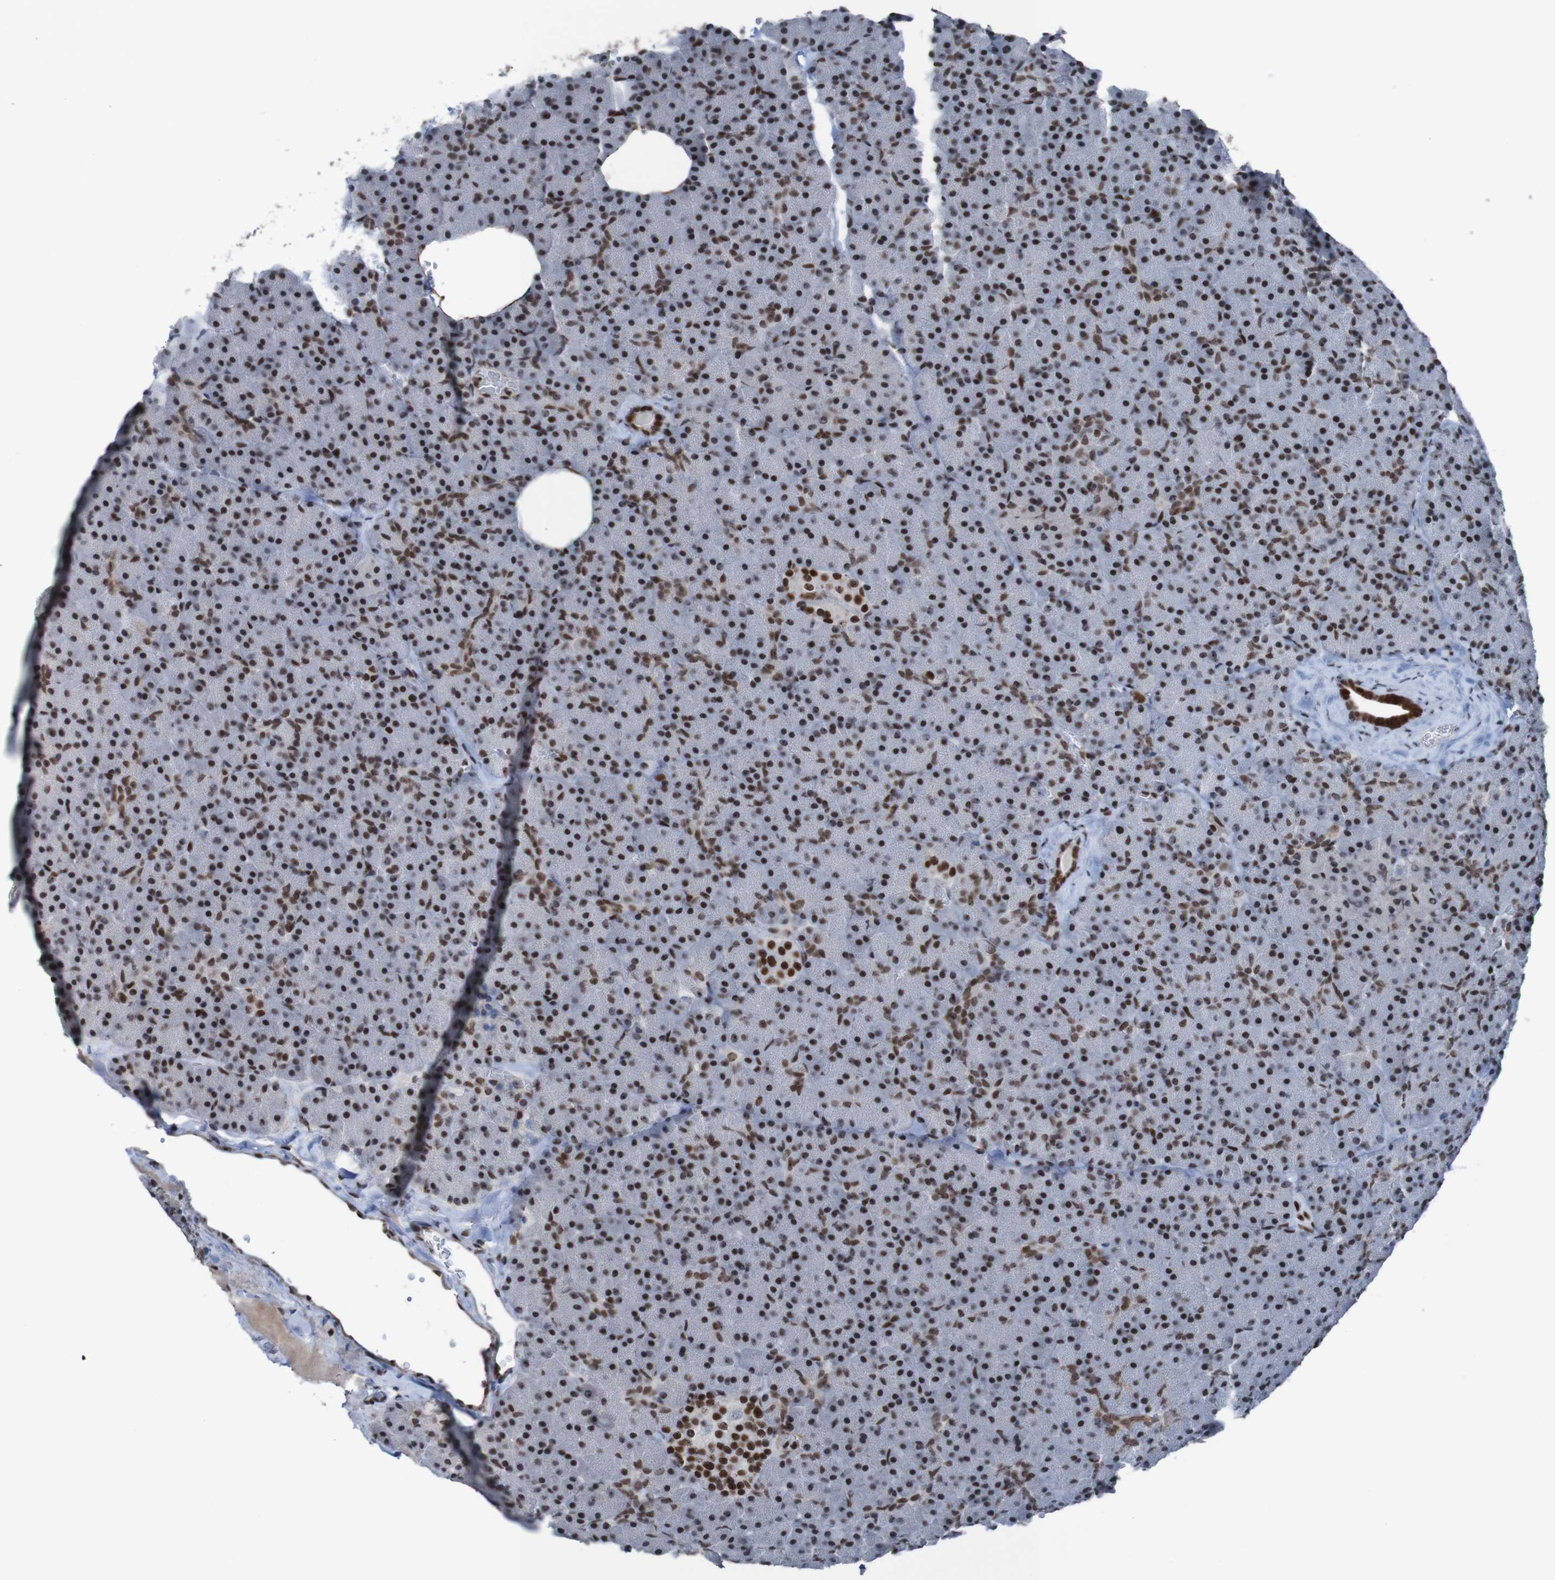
{"staining": {"intensity": "strong", "quantity": ">75%", "location": "nuclear"}, "tissue": "pancreas", "cell_type": "Exocrine glandular cells", "image_type": "normal", "snomed": [{"axis": "morphology", "description": "Normal tissue, NOS"}, {"axis": "topography", "description": "Pancreas"}], "caption": "Pancreas stained with DAB immunohistochemistry reveals high levels of strong nuclear staining in about >75% of exocrine glandular cells.", "gene": "PHF2", "patient": {"sex": "female", "age": 35}}